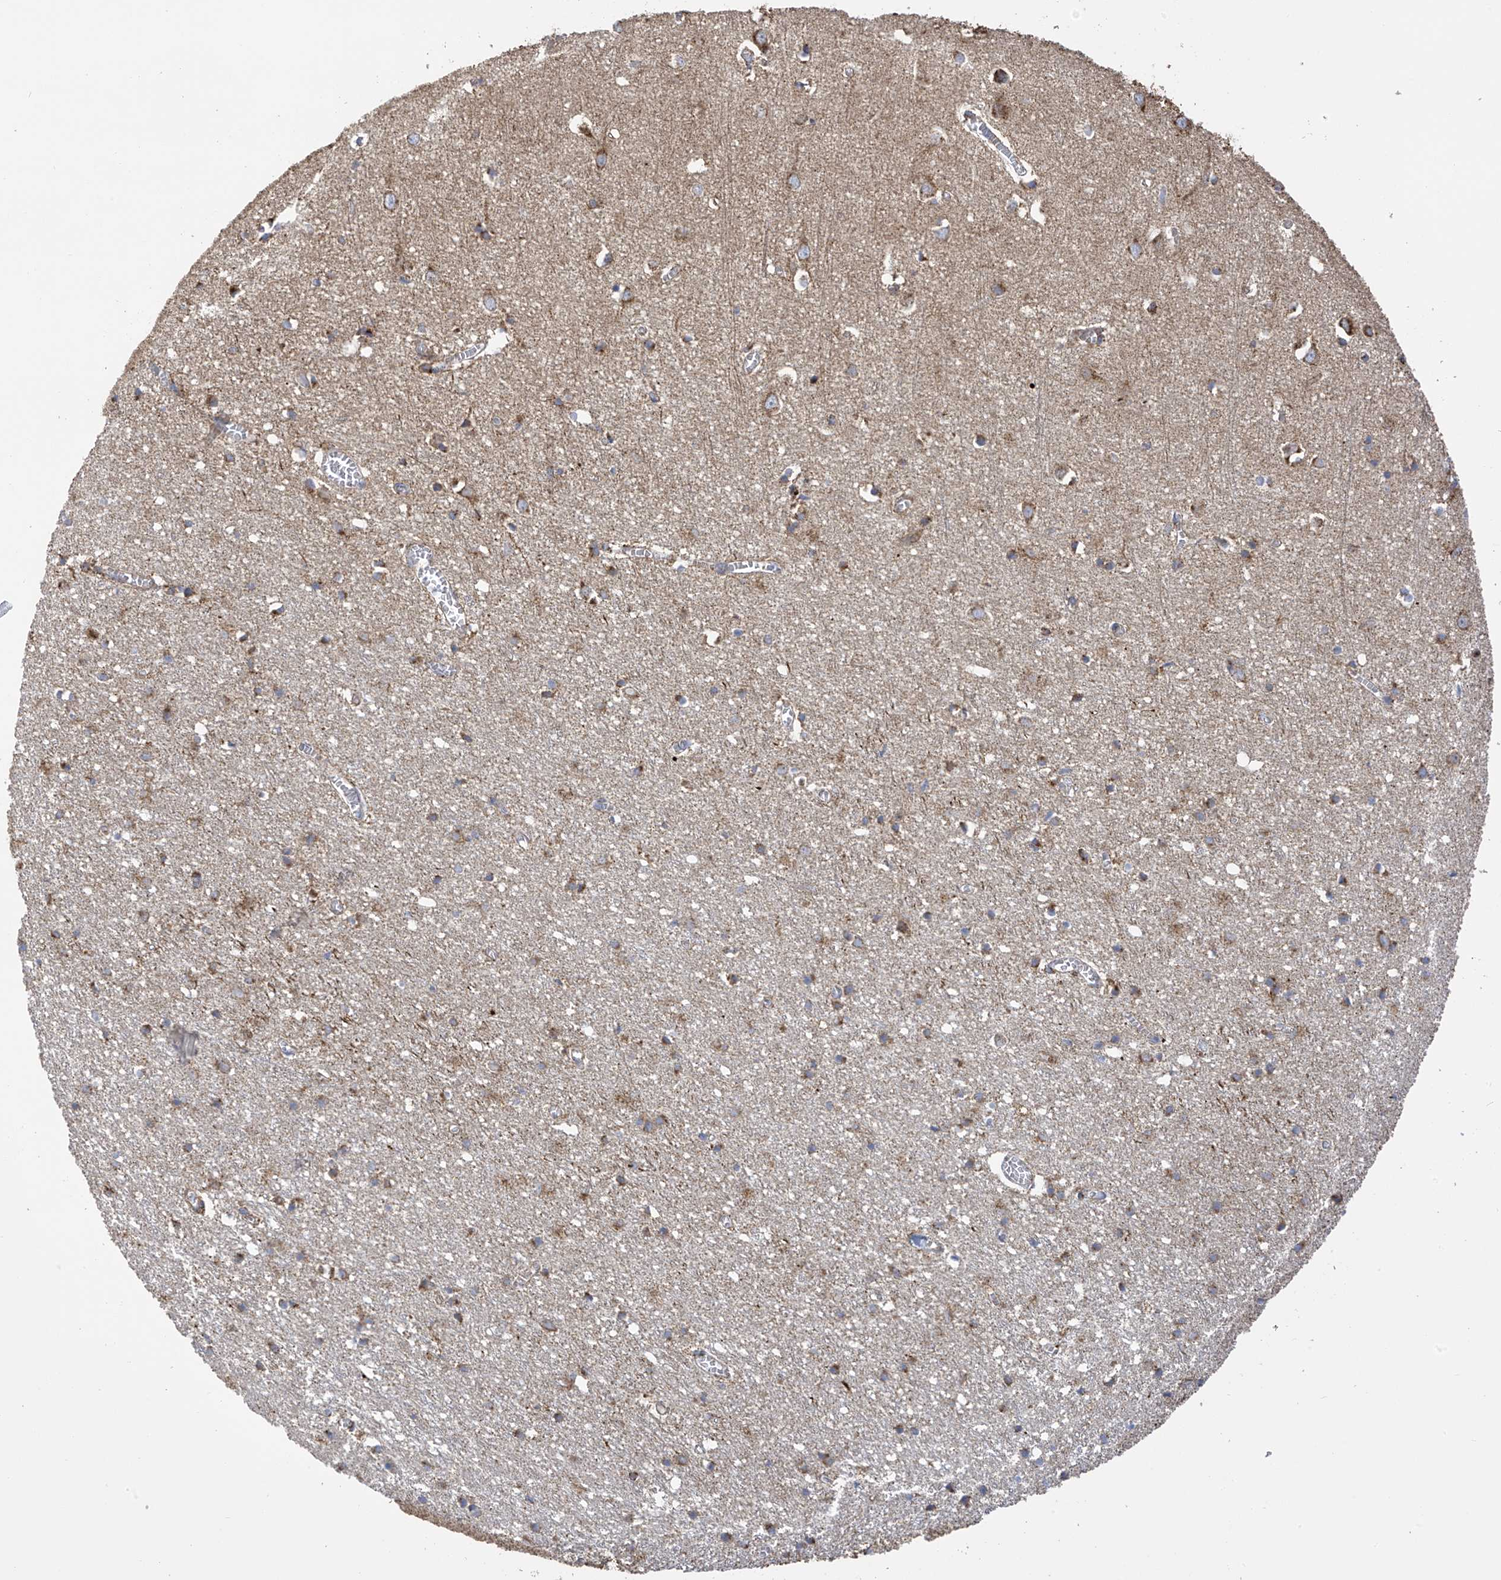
{"staining": {"intensity": "negative", "quantity": "none", "location": "none"}, "tissue": "cerebral cortex", "cell_type": "Endothelial cells", "image_type": "normal", "snomed": [{"axis": "morphology", "description": "Normal tissue, NOS"}, {"axis": "topography", "description": "Cerebral cortex"}], "caption": "Histopathology image shows no protein staining in endothelial cells of benign cerebral cortex.", "gene": "ITM2B", "patient": {"sex": "female", "age": 64}}